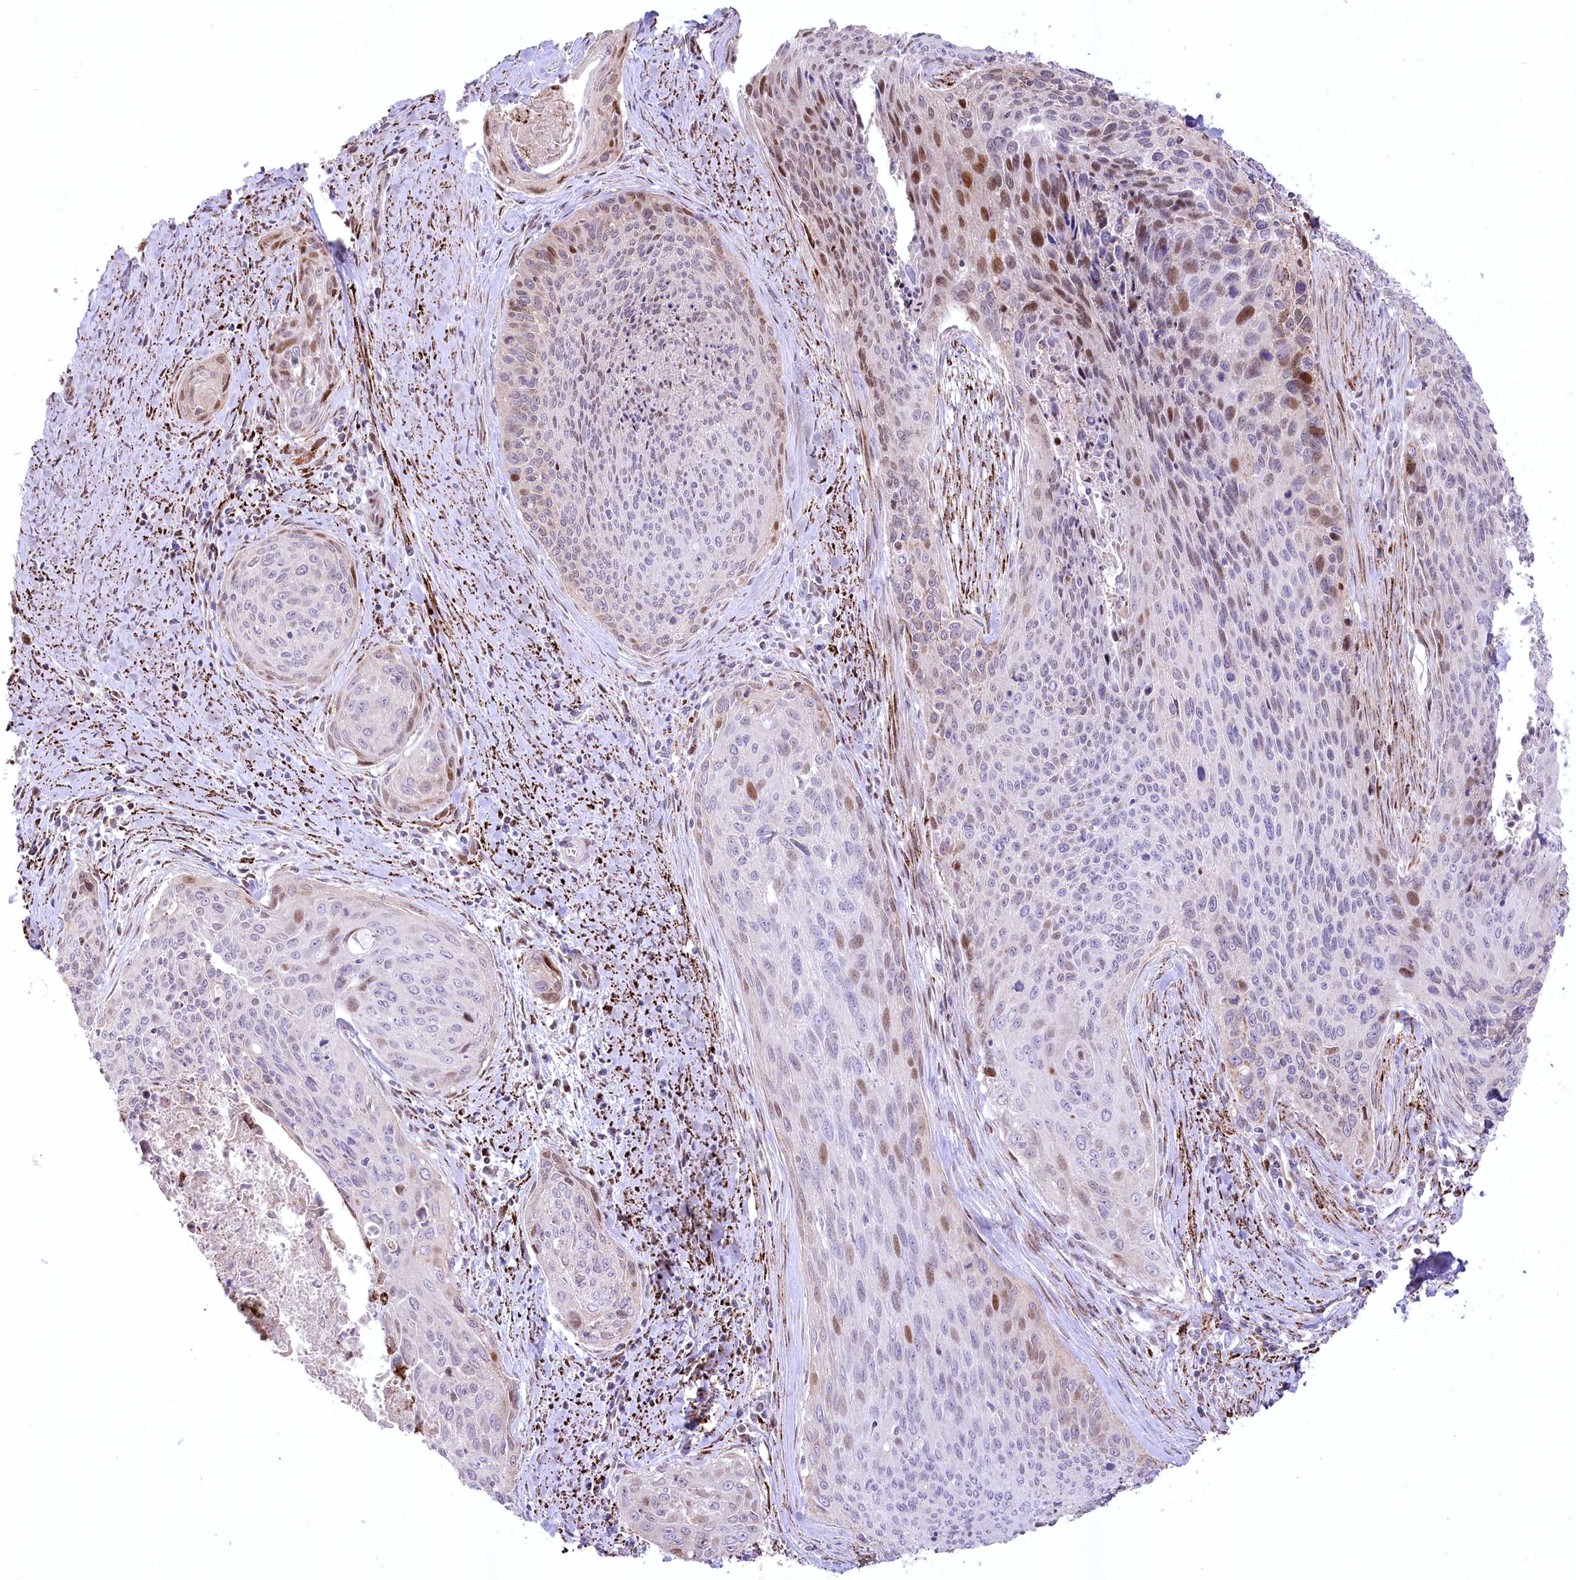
{"staining": {"intensity": "moderate", "quantity": "<25%", "location": "nuclear"}, "tissue": "cervical cancer", "cell_type": "Tumor cells", "image_type": "cancer", "snomed": [{"axis": "morphology", "description": "Squamous cell carcinoma, NOS"}, {"axis": "topography", "description": "Cervix"}], "caption": "Immunohistochemistry (IHC) (DAB (3,3'-diaminobenzidine)) staining of cervical cancer displays moderate nuclear protein staining in about <25% of tumor cells. (DAB = brown stain, brightfield microscopy at high magnification).", "gene": "CEP164", "patient": {"sex": "female", "age": 55}}